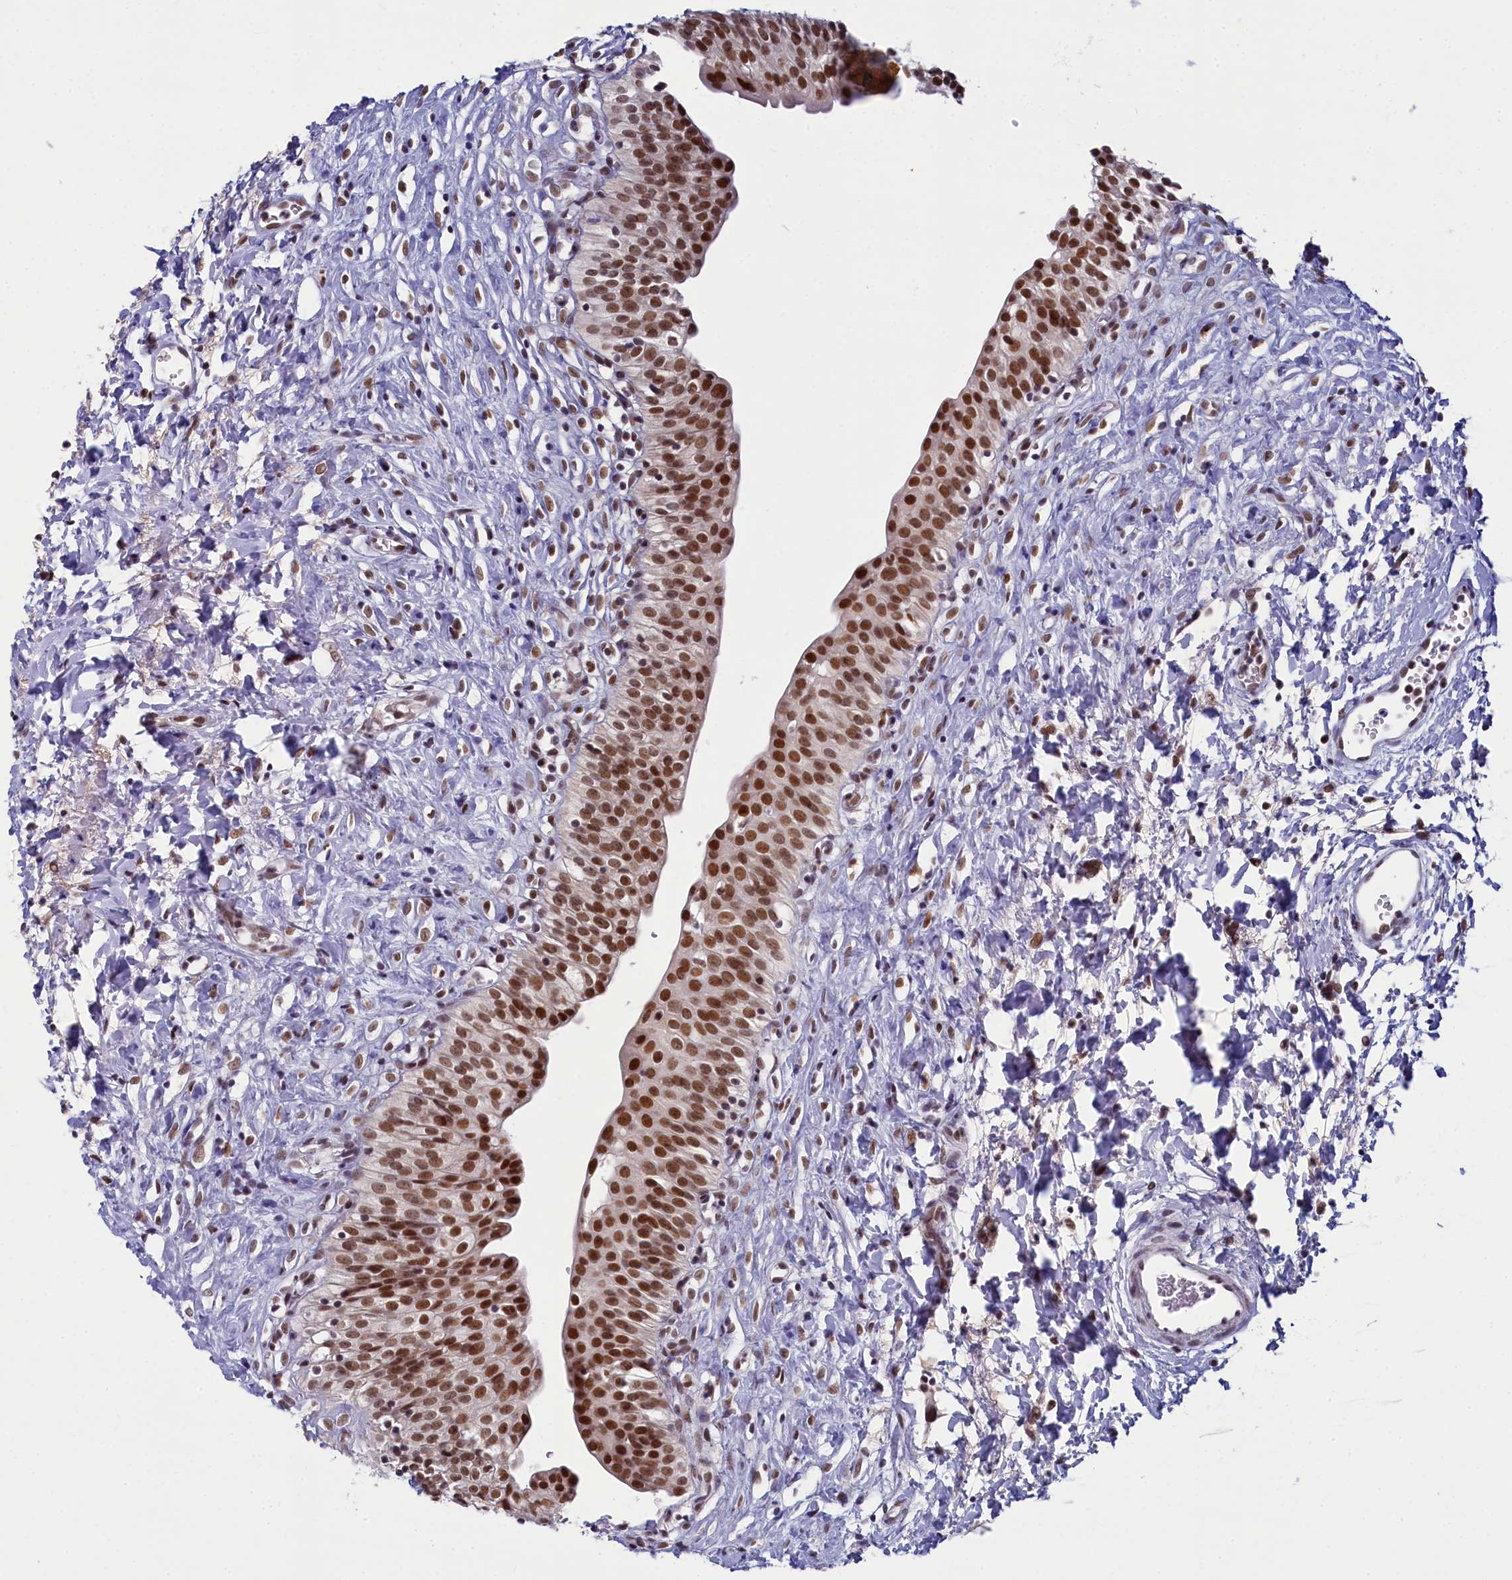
{"staining": {"intensity": "strong", "quantity": ">75%", "location": "nuclear"}, "tissue": "urinary bladder", "cell_type": "Urothelial cells", "image_type": "normal", "snomed": [{"axis": "morphology", "description": "Normal tissue, NOS"}, {"axis": "topography", "description": "Urinary bladder"}], "caption": "Normal urinary bladder reveals strong nuclear positivity in about >75% of urothelial cells The protein is shown in brown color, while the nuclei are stained blue..", "gene": "PPHLN1", "patient": {"sex": "male", "age": 51}}